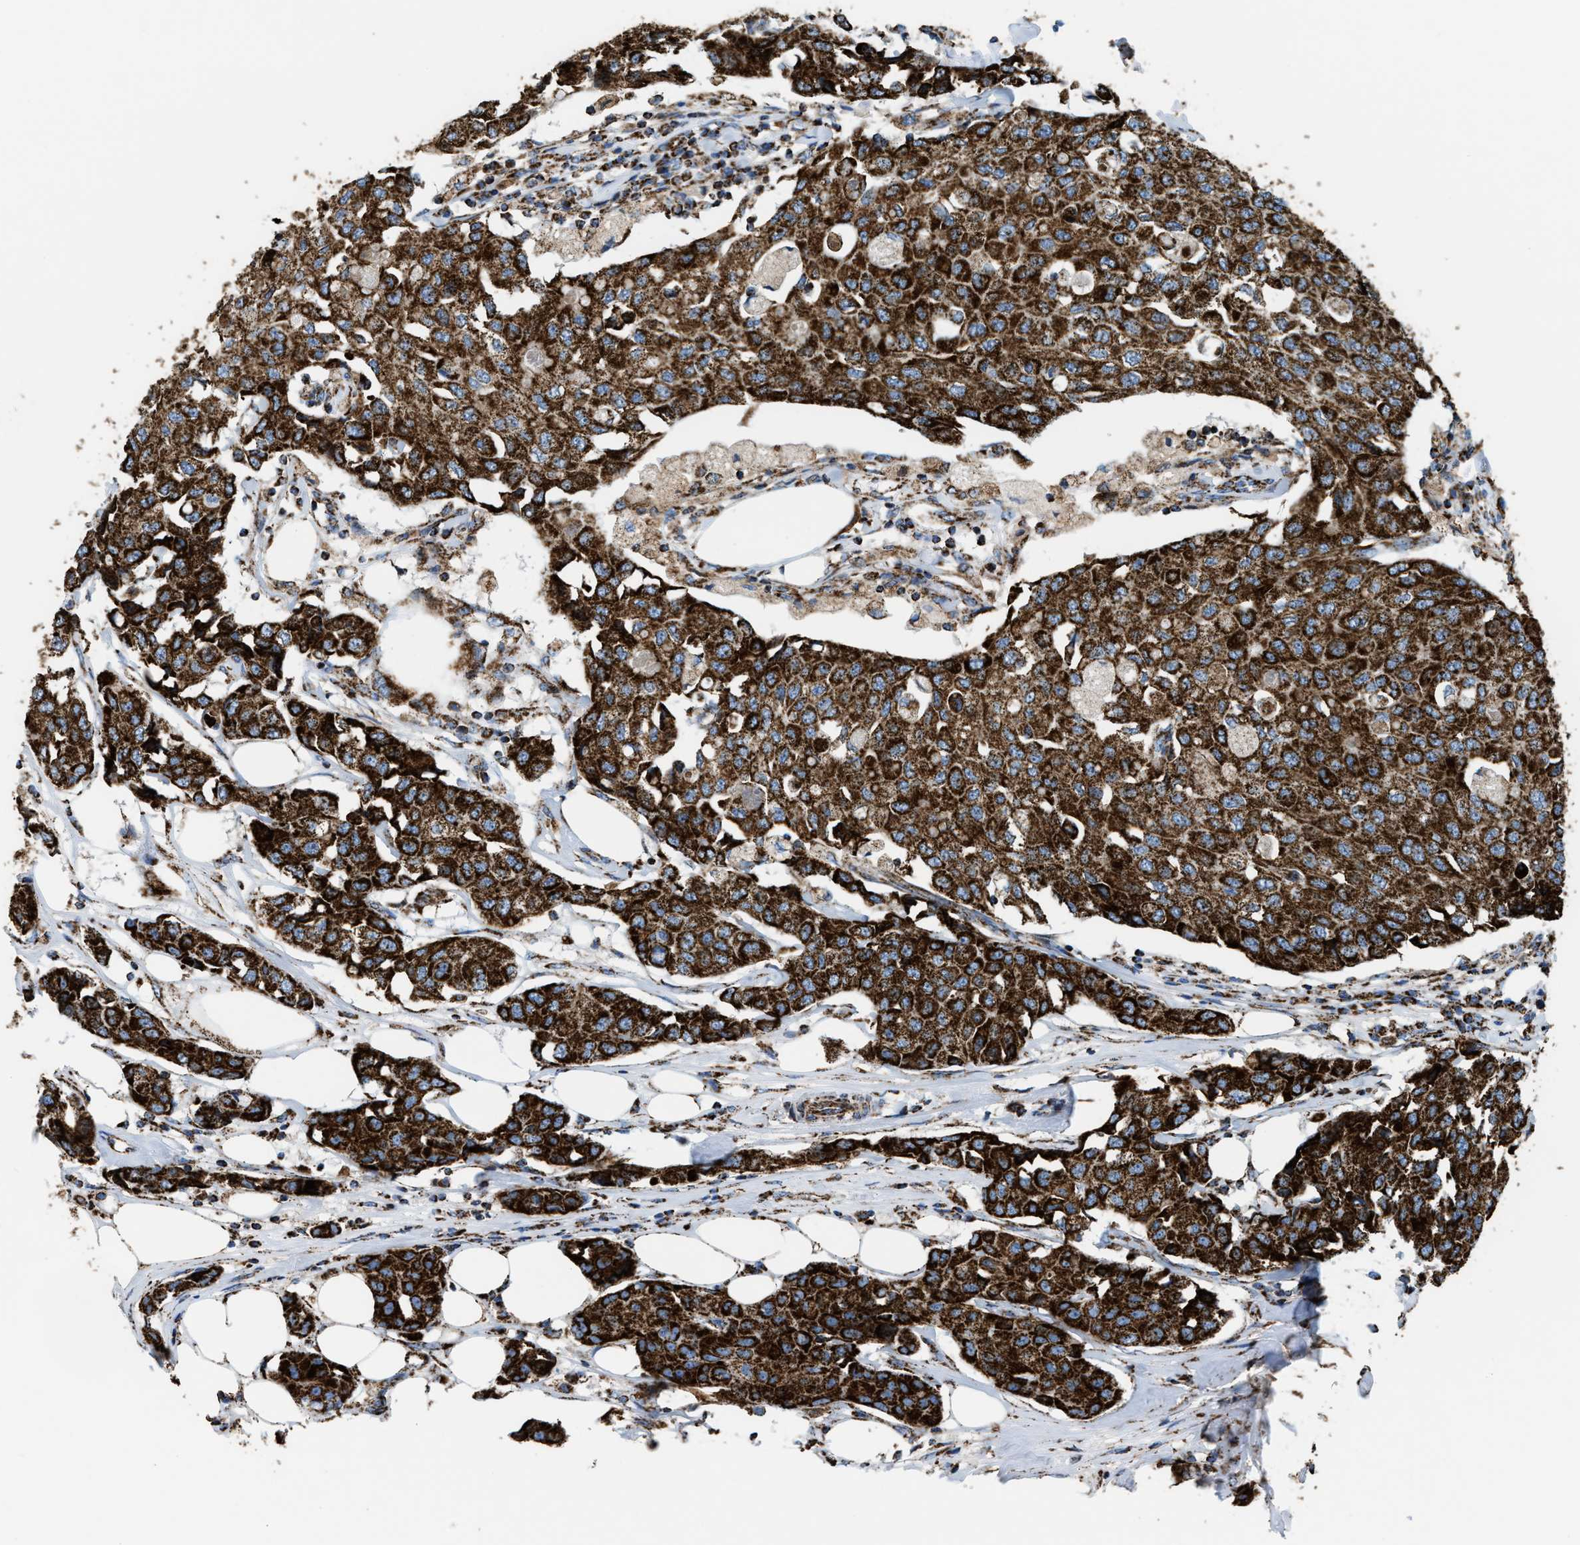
{"staining": {"intensity": "strong", "quantity": ">75%", "location": "cytoplasmic/membranous"}, "tissue": "breast cancer", "cell_type": "Tumor cells", "image_type": "cancer", "snomed": [{"axis": "morphology", "description": "Duct carcinoma"}, {"axis": "topography", "description": "Breast"}], "caption": "Breast infiltrating ductal carcinoma stained with a brown dye demonstrates strong cytoplasmic/membranous positive staining in approximately >75% of tumor cells.", "gene": "ECHS1", "patient": {"sex": "female", "age": 80}}